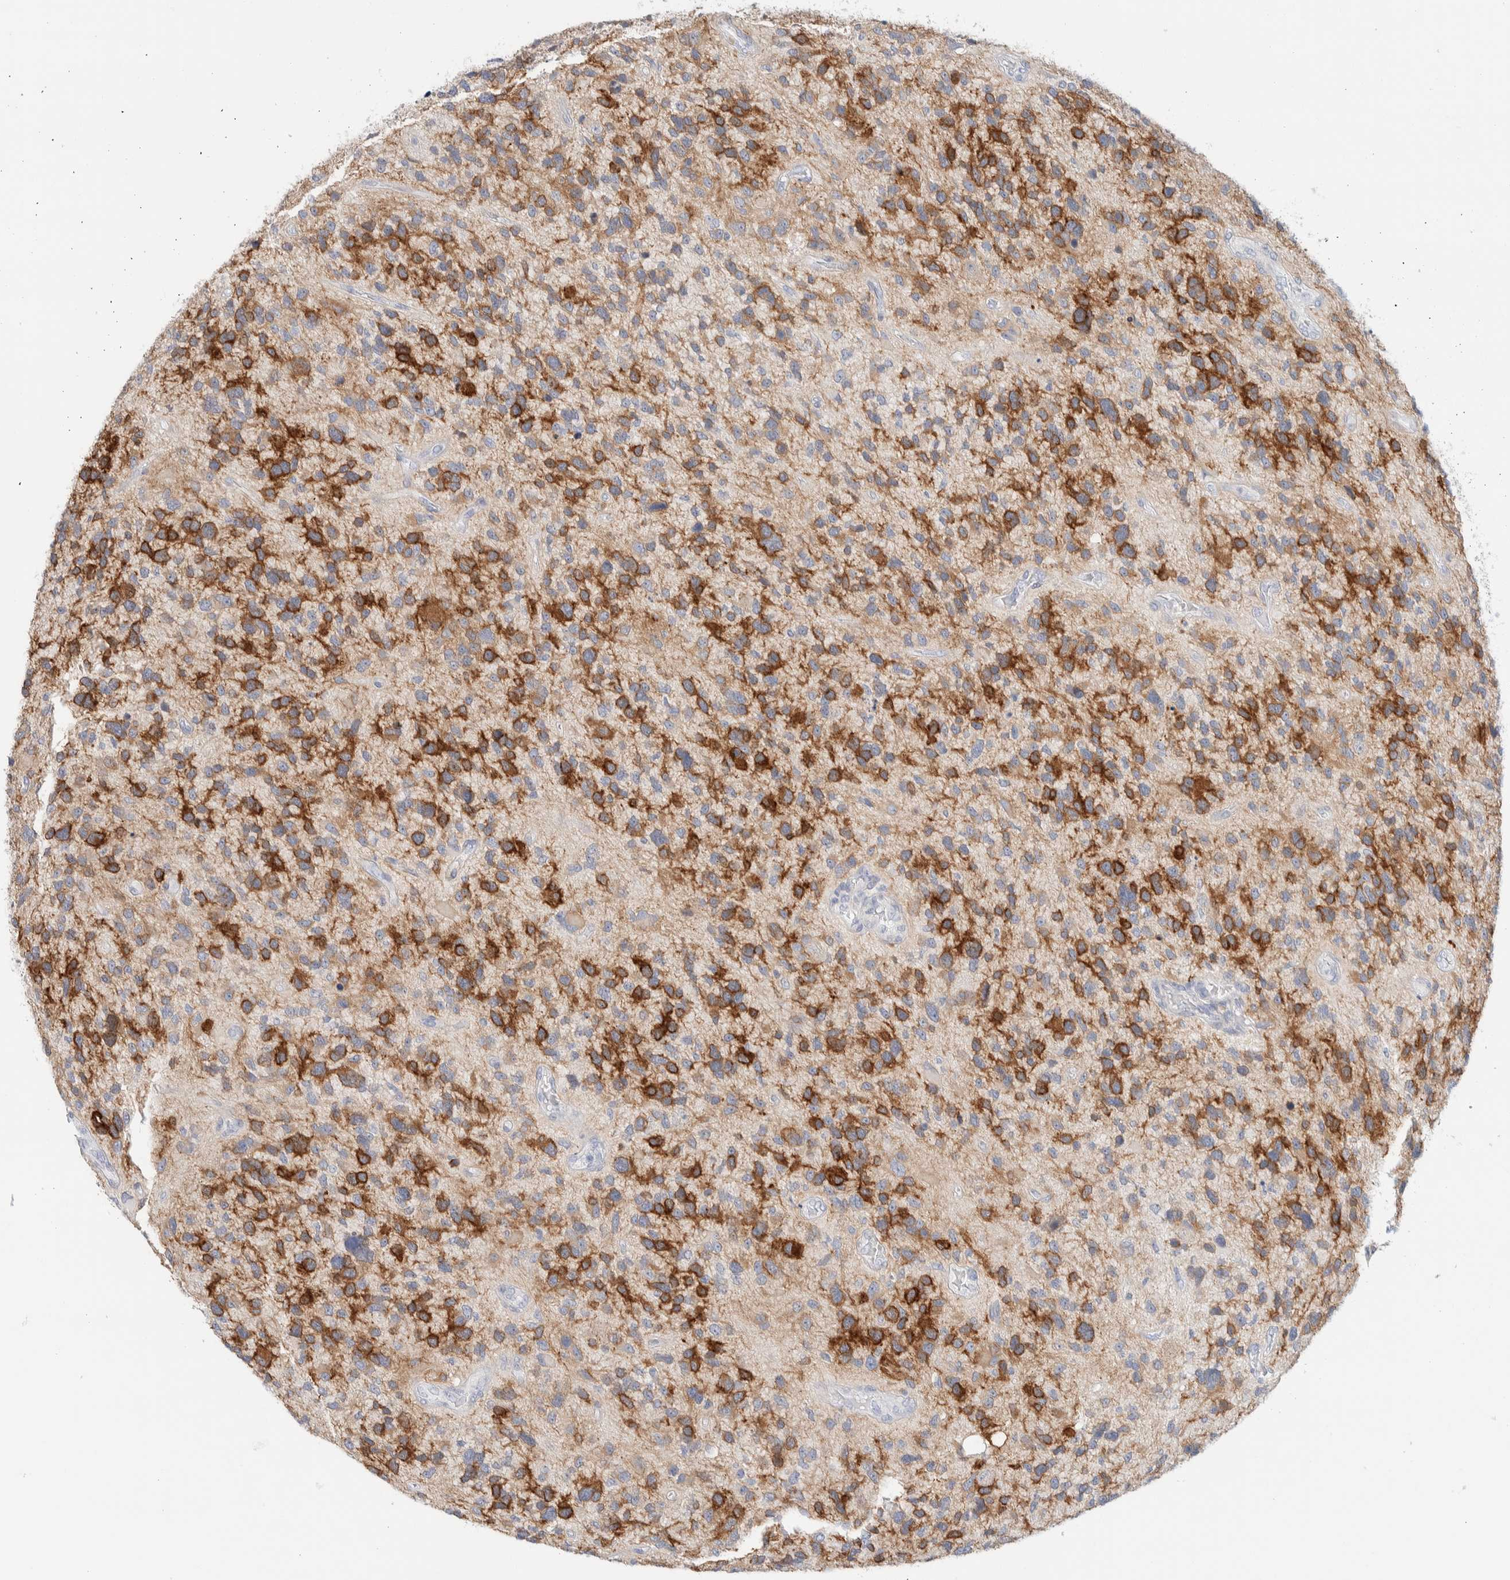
{"staining": {"intensity": "strong", "quantity": ">75%", "location": "cytoplasmic/membranous"}, "tissue": "glioma", "cell_type": "Tumor cells", "image_type": "cancer", "snomed": [{"axis": "morphology", "description": "Glioma, malignant, High grade"}, {"axis": "topography", "description": "Brain"}], "caption": "Immunohistochemical staining of human malignant glioma (high-grade) reveals high levels of strong cytoplasmic/membranous positivity in approximately >75% of tumor cells.", "gene": "ATCAY", "patient": {"sex": "female", "age": 58}}